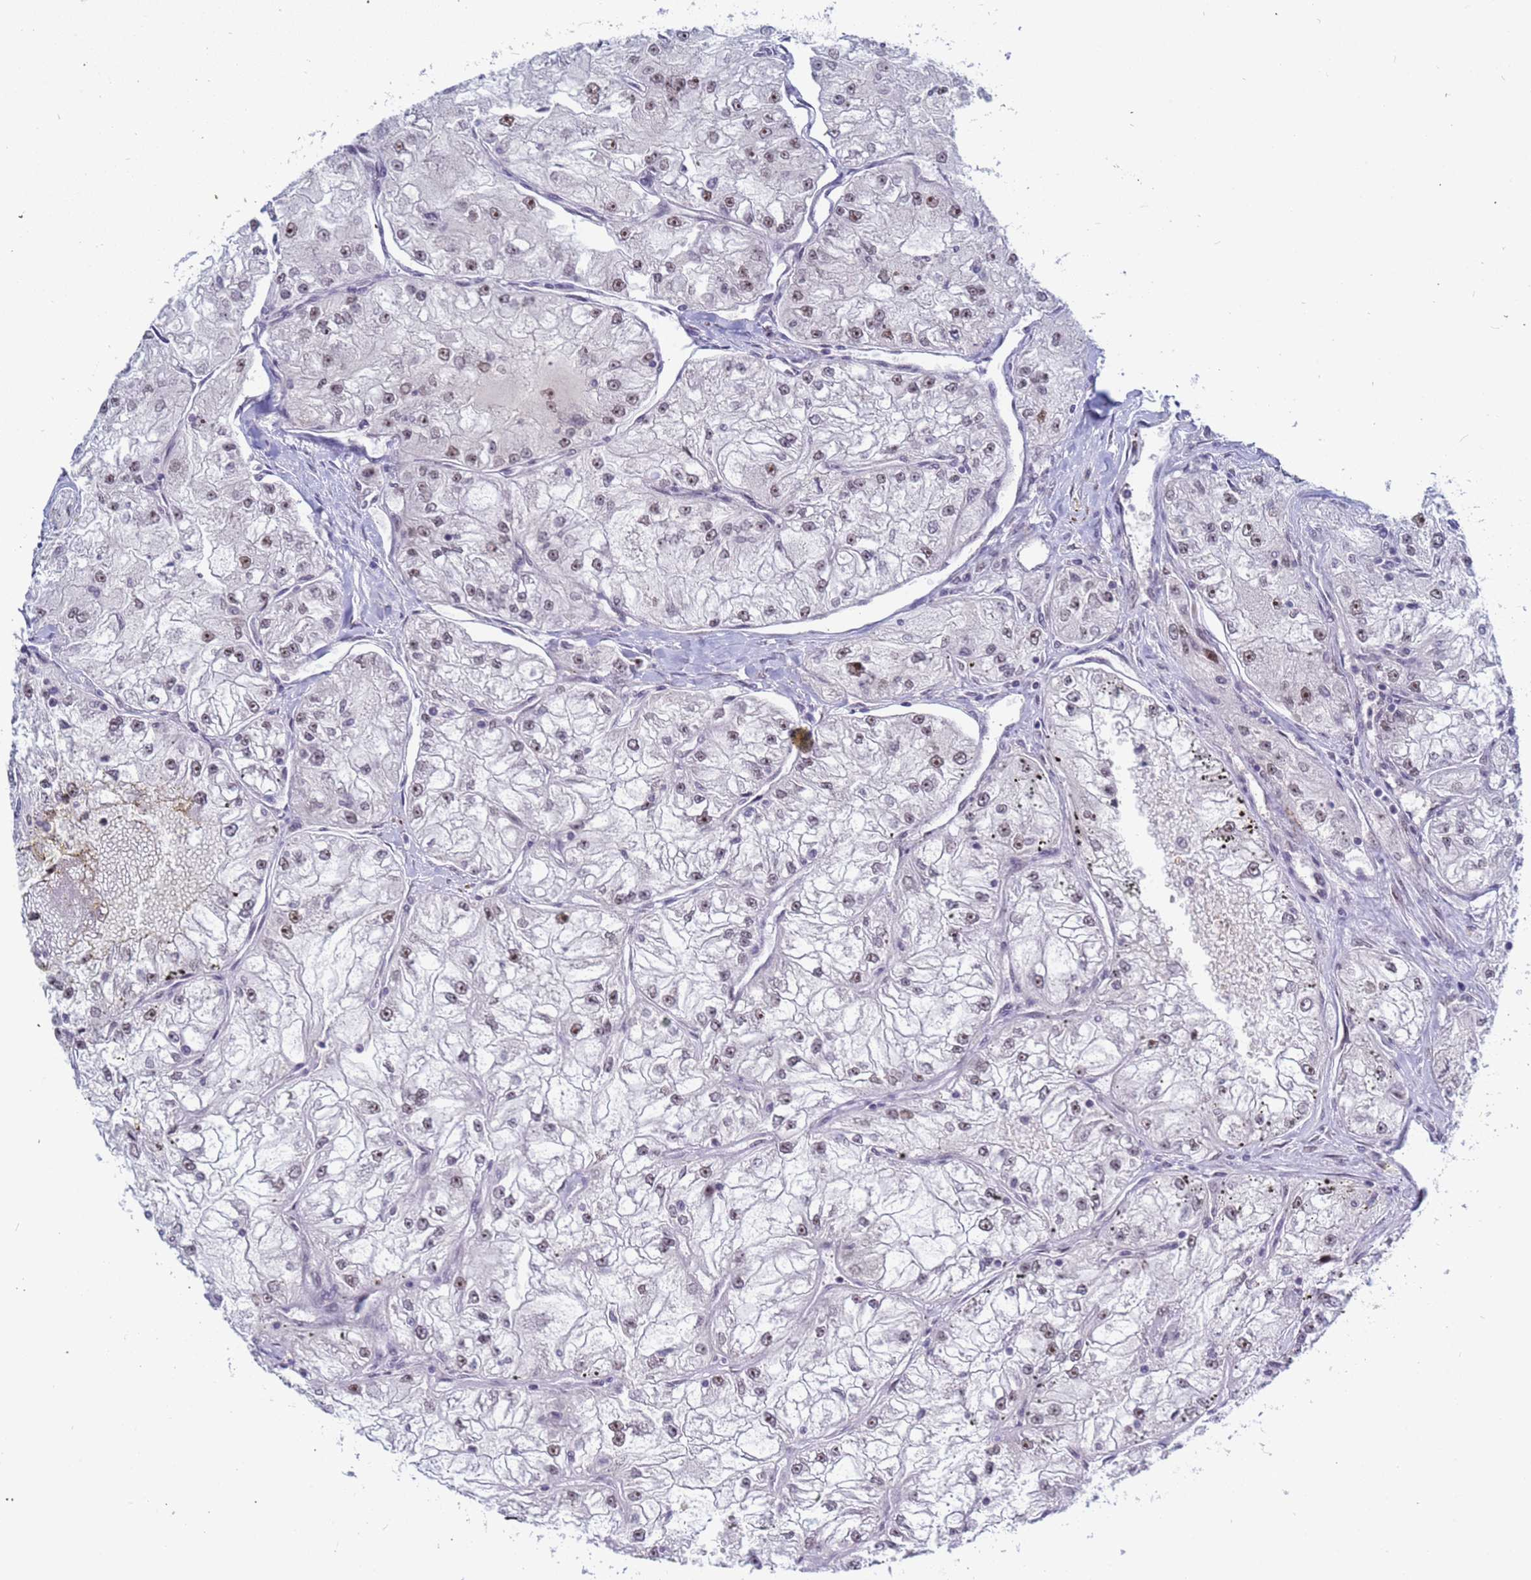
{"staining": {"intensity": "weak", "quantity": ">75%", "location": "nuclear"}, "tissue": "renal cancer", "cell_type": "Tumor cells", "image_type": "cancer", "snomed": [{"axis": "morphology", "description": "Adenocarcinoma, NOS"}, {"axis": "topography", "description": "Kidney"}], "caption": "High-magnification brightfield microscopy of renal cancer (adenocarcinoma) stained with DAB (brown) and counterstained with hematoxylin (blue). tumor cells exhibit weak nuclear expression is identified in about>75% of cells. (DAB IHC, brown staining for protein, blue staining for nuclei).", "gene": "CXorf65", "patient": {"sex": "female", "age": 72}}